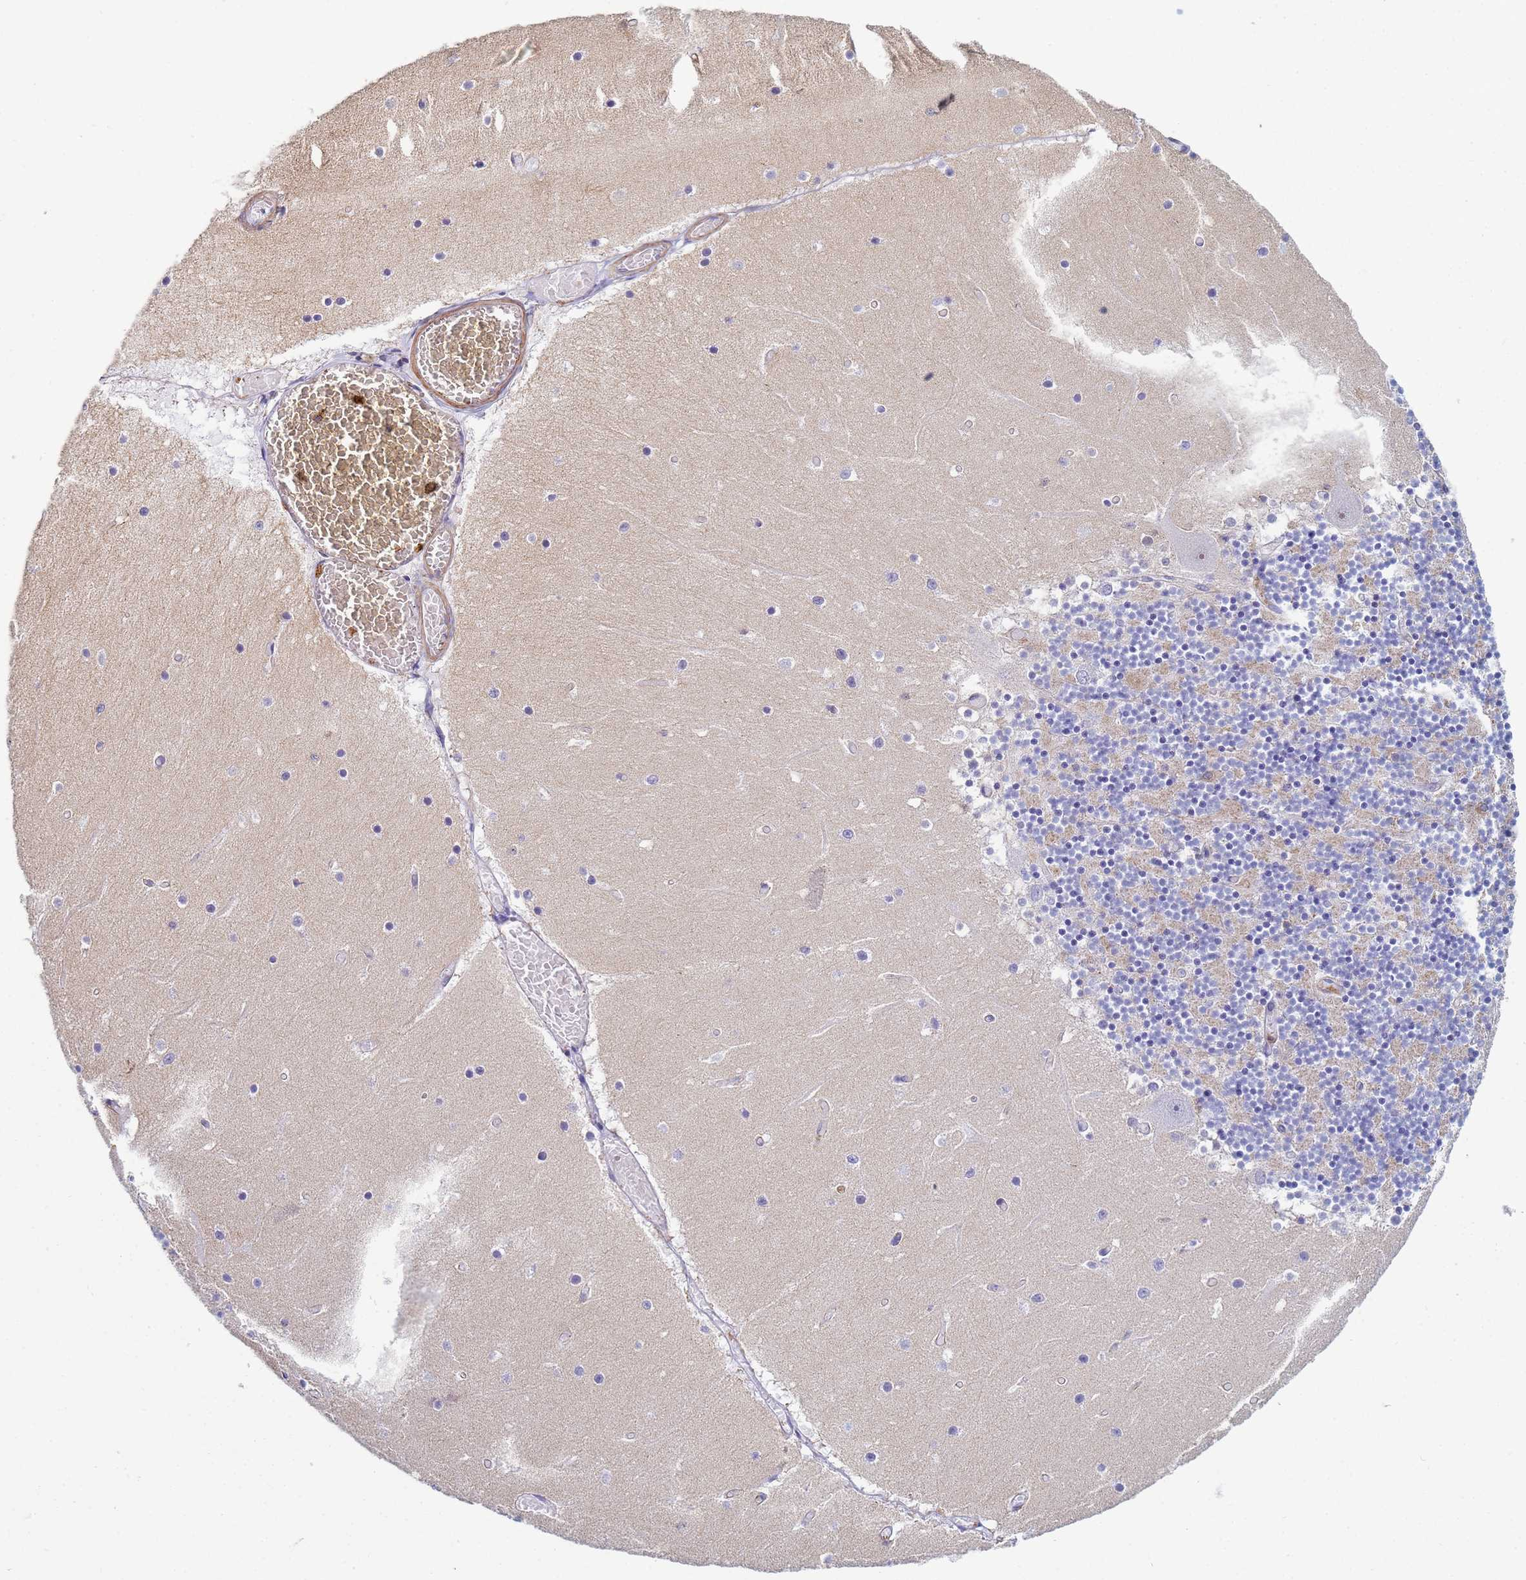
{"staining": {"intensity": "moderate", "quantity": "<25%", "location": "cytoplasmic/membranous"}, "tissue": "cerebellum", "cell_type": "Cells in granular layer", "image_type": "normal", "snomed": [{"axis": "morphology", "description": "Normal tissue, NOS"}, {"axis": "topography", "description": "Cerebellum"}], "caption": "About <25% of cells in granular layer in benign cerebellum show moderate cytoplasmic/membranous protein positivity as visualized by brown immunohistochemical staining.", "gene": "ZNG1A", "patient": {"sex": "female", "age": 28}}